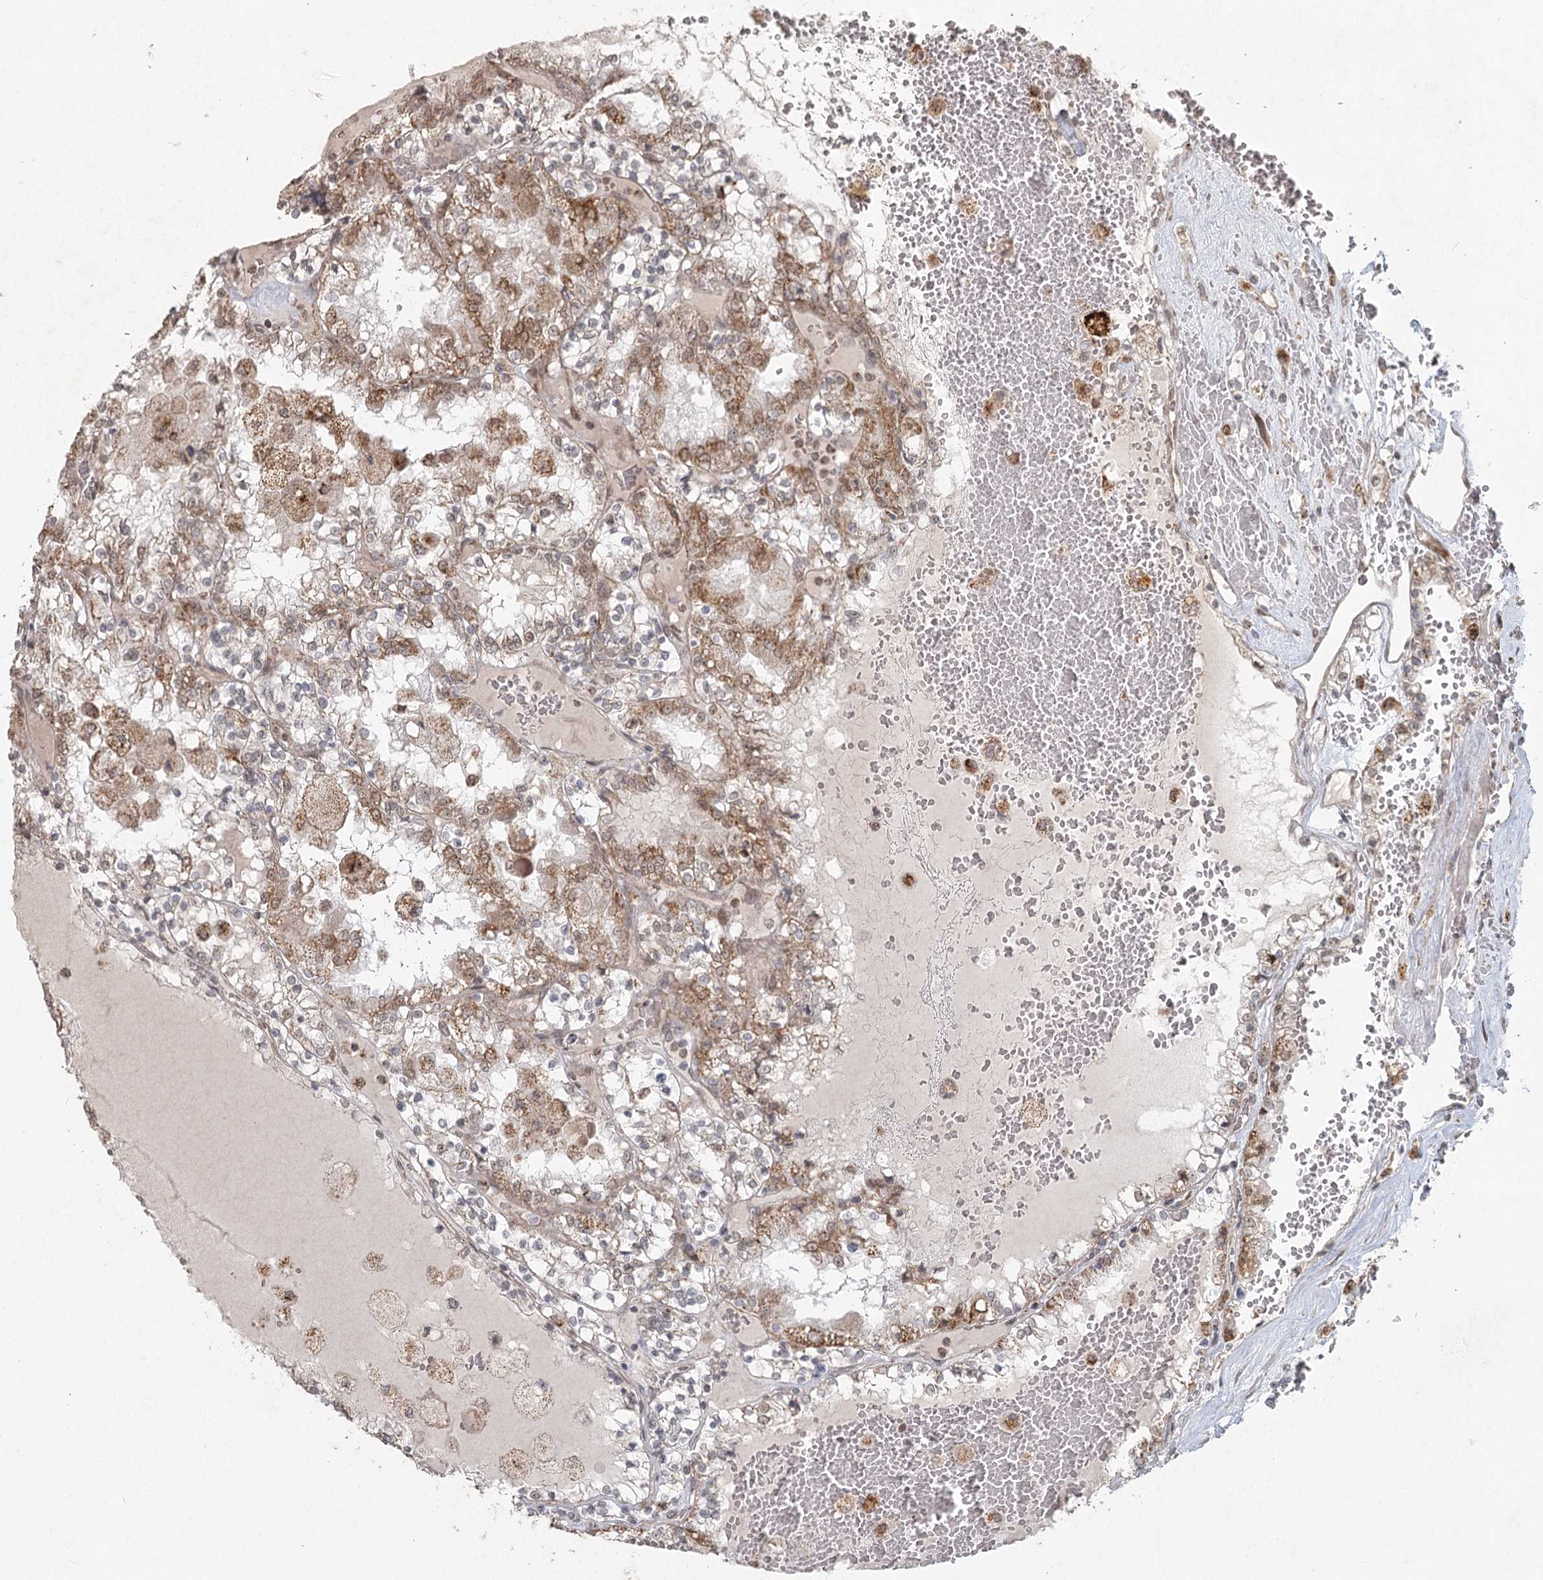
{"staining": {"intensity": "moderate", "quantity": ">75%", "location": "cytoplasmic/membranous"}, "tissue": "renal cancer", "cell_type": "Tumor cells", "image_type": "cancer", "snomed": [{"axis": "morphology", "description": "Adenocarcinoma, NOS"}, {"axis": "topography", "description": "Kidney"}], "caption": "A high-resolution photomicrograph shows IHC staining of adenocarcinoma (renal), which shows moderate cytoplasmic/membranous positivity in approximately >75% of tumor cells.", "gene": "LACTB", "patient": {"sex": "female", "age": 56}}